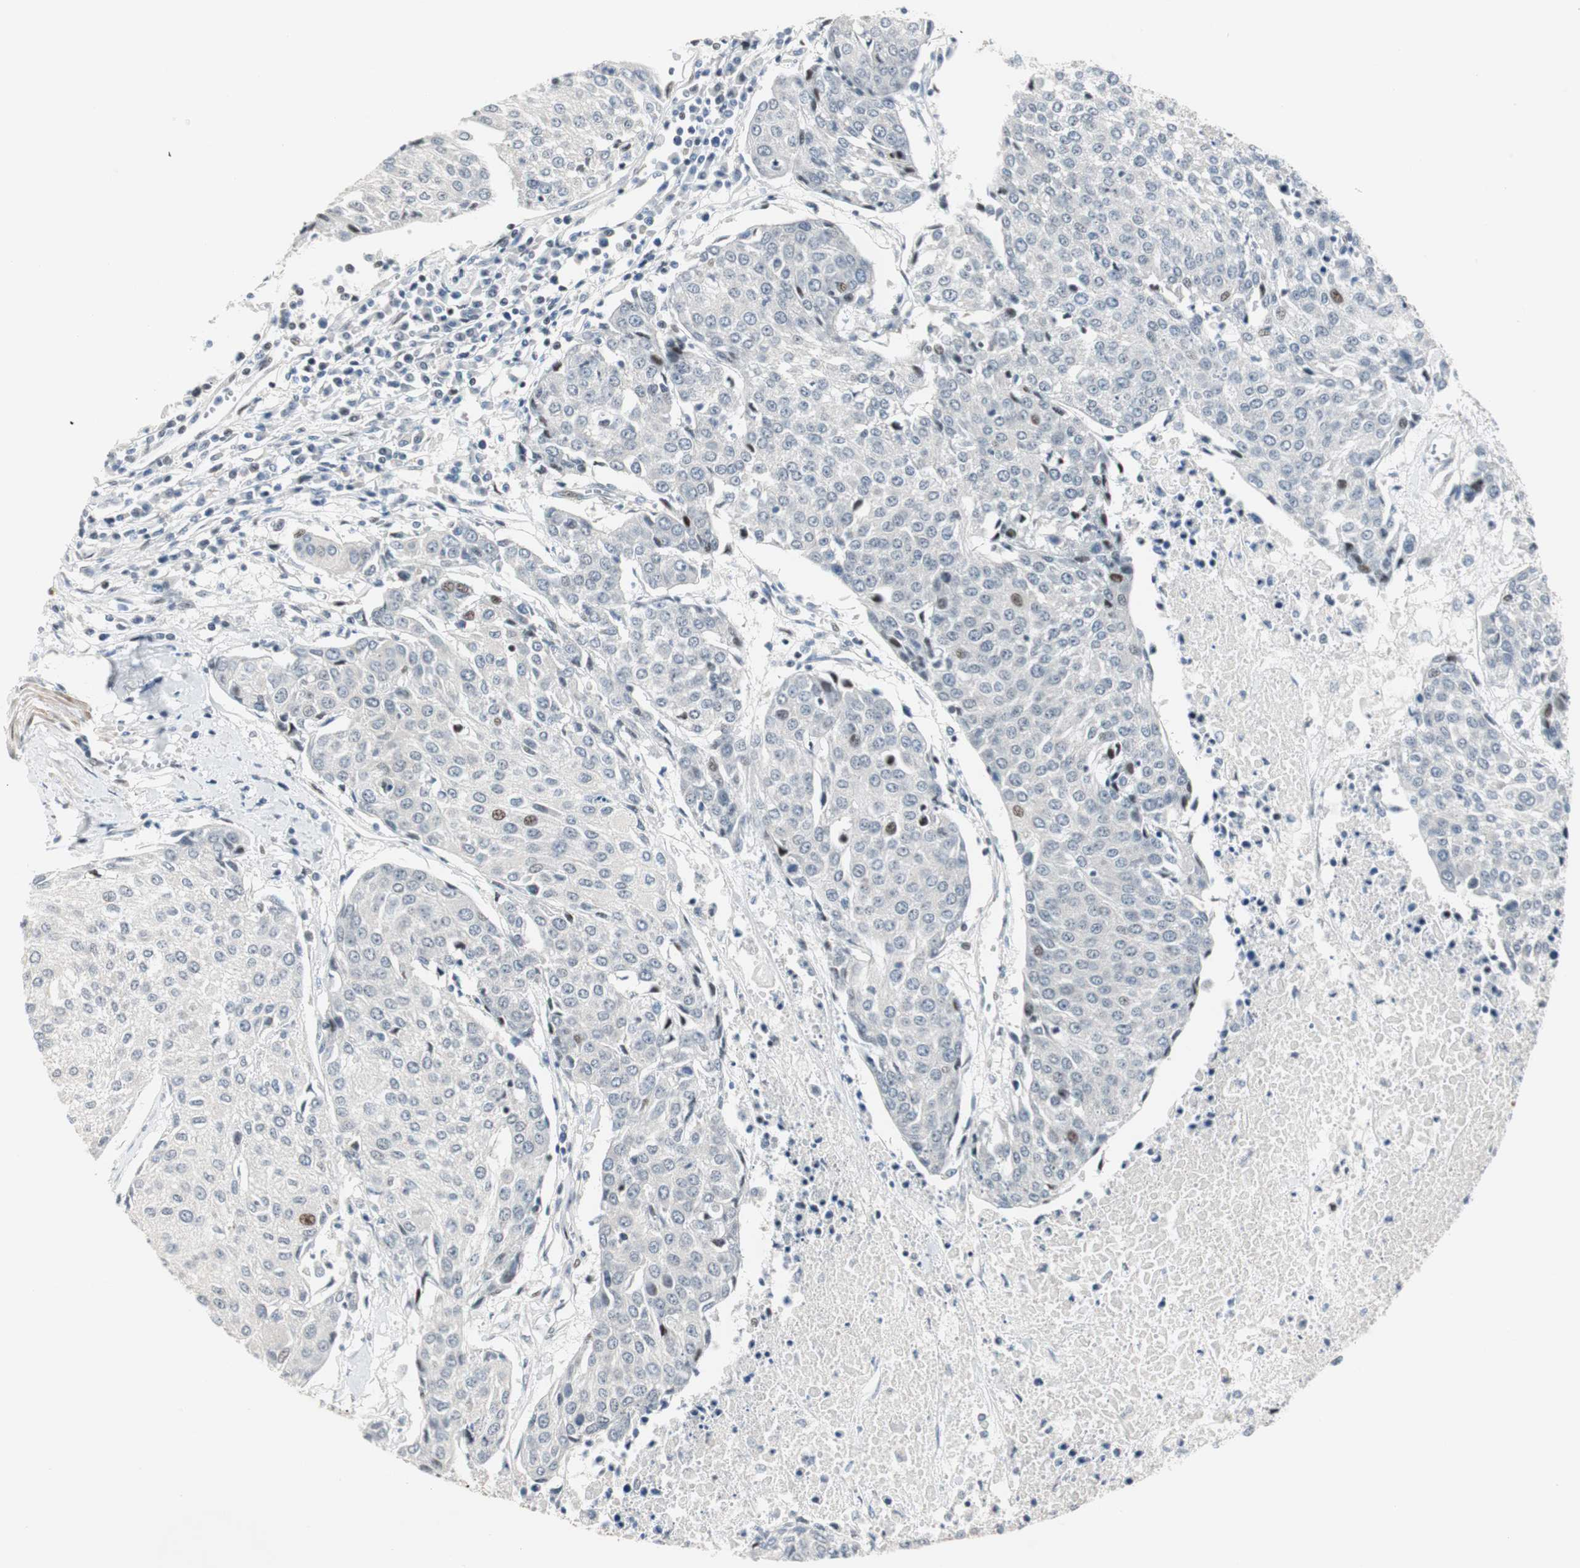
{"staining": {"intensity": "moderate", "quantity": "<25%", "location": "nuclear"}, "tissue": "urothelial cancer", "cell_type": "Tumor cells", "image_type": "cancer", "snomed": [{"axis": "morphology", "description": "Urothelial carcinoma, High grade"}, {"axis": "topography", "description": "Urinary bladder"}], "caption": "Immunohistochemical staining of urothelial cancer displays moderate nuclear protein staining in approximately <25% of tumor cells.", "gene": "RAD1", "patient": {"sex": "female", "age": 85}}